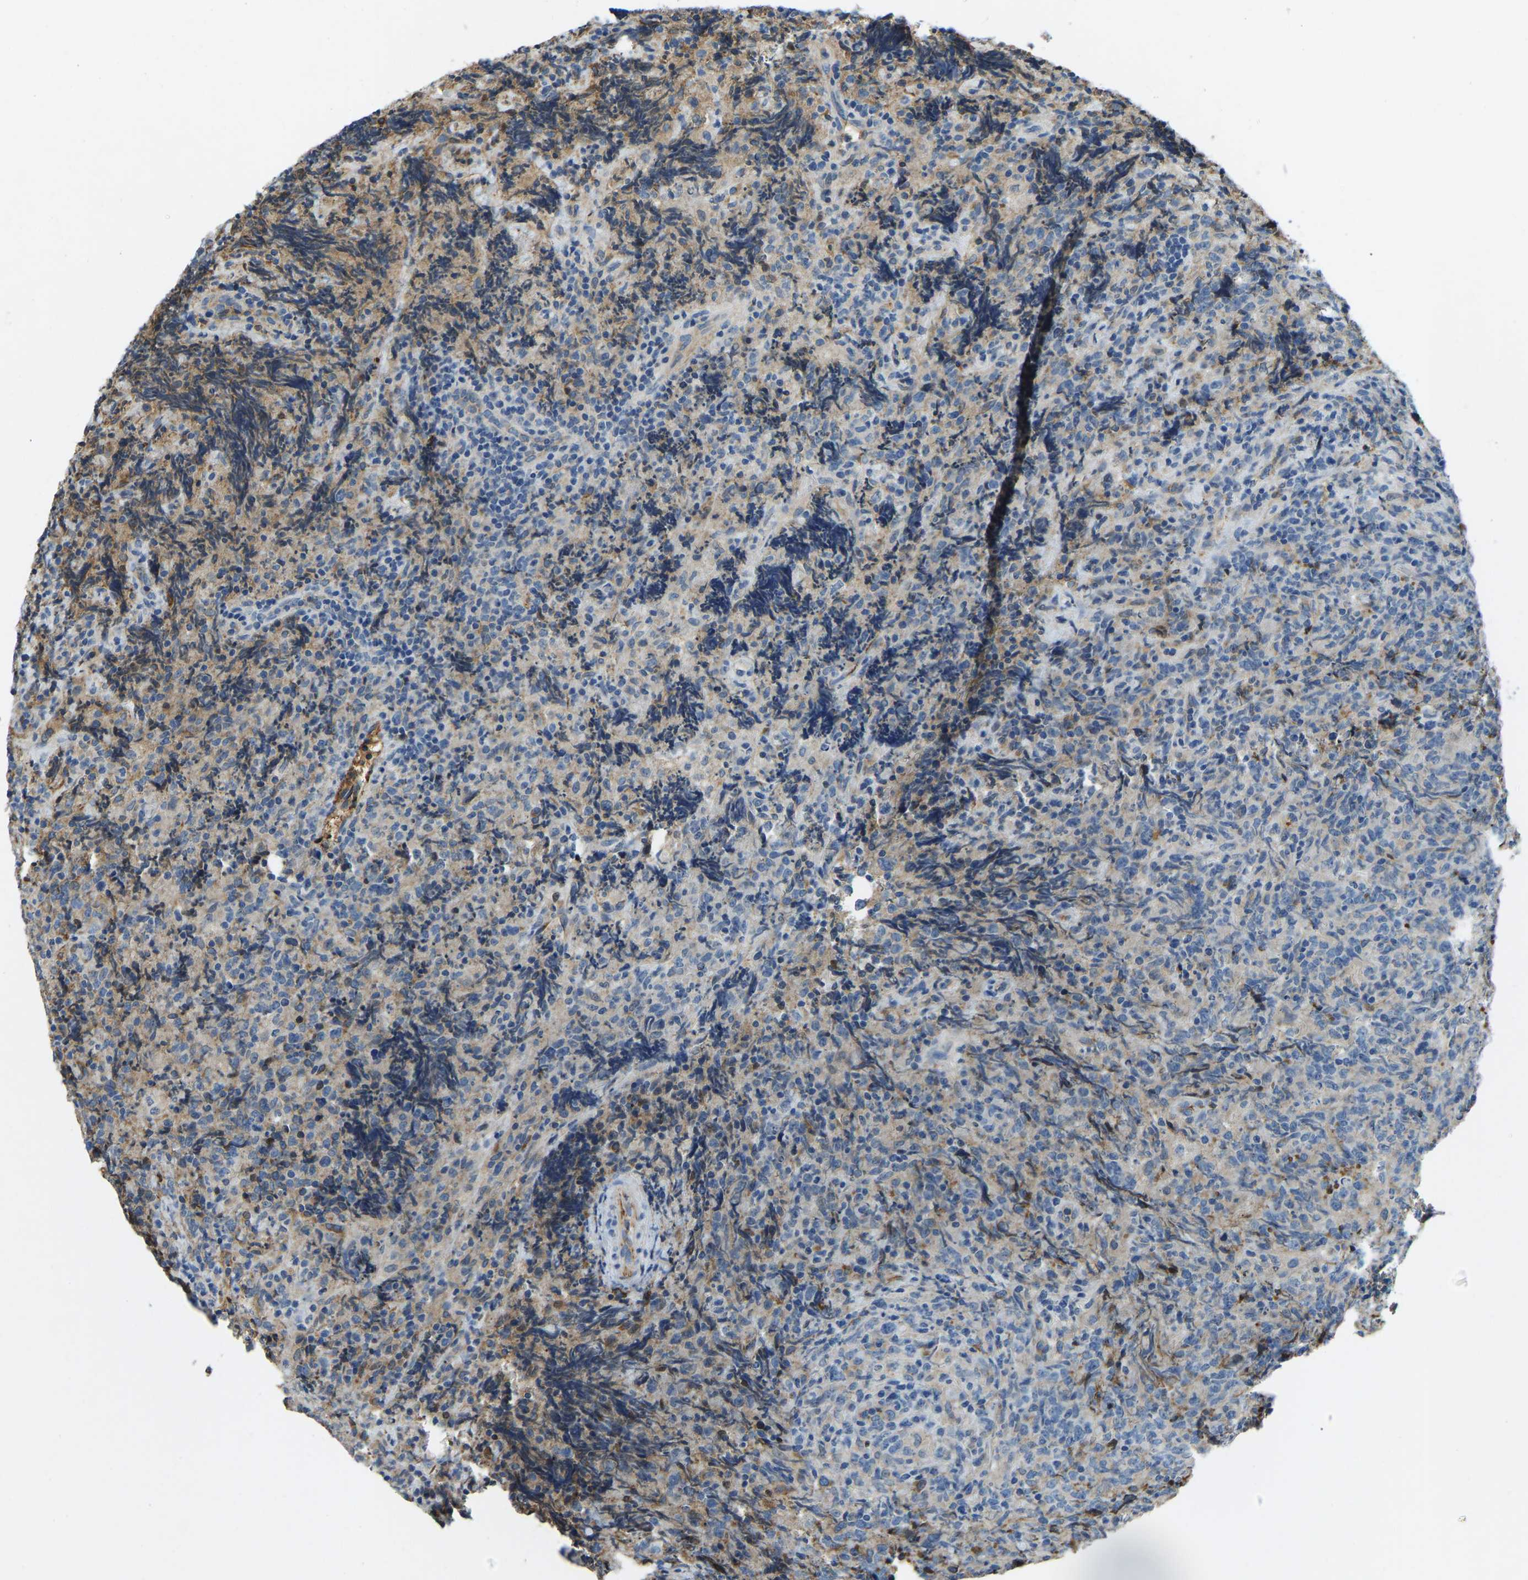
{"staining": {"intensity": "negative", "quantity": "none", "location": "none"}, "tissue": "lymphoma", "cell_type": "Tumor cells", "image_type": "cancer", "snomed": [{"axis": "morphology", "description": "Malignant lymphoma, non-Hodgkin's type, High grade"}, {"axis": "topography", "description": "Tonsil"}], "caption": "This micrograph is of malignant lymphoma, non-Hodgkin's type (high-grade) stained with immunohistochemistry (IHC) to label a protein in brown with the nuclei are counter-stained blue. There is no expression in tumor cells.", "gene": "THBS4", "patient": {"sex": "female", "age": 36}}